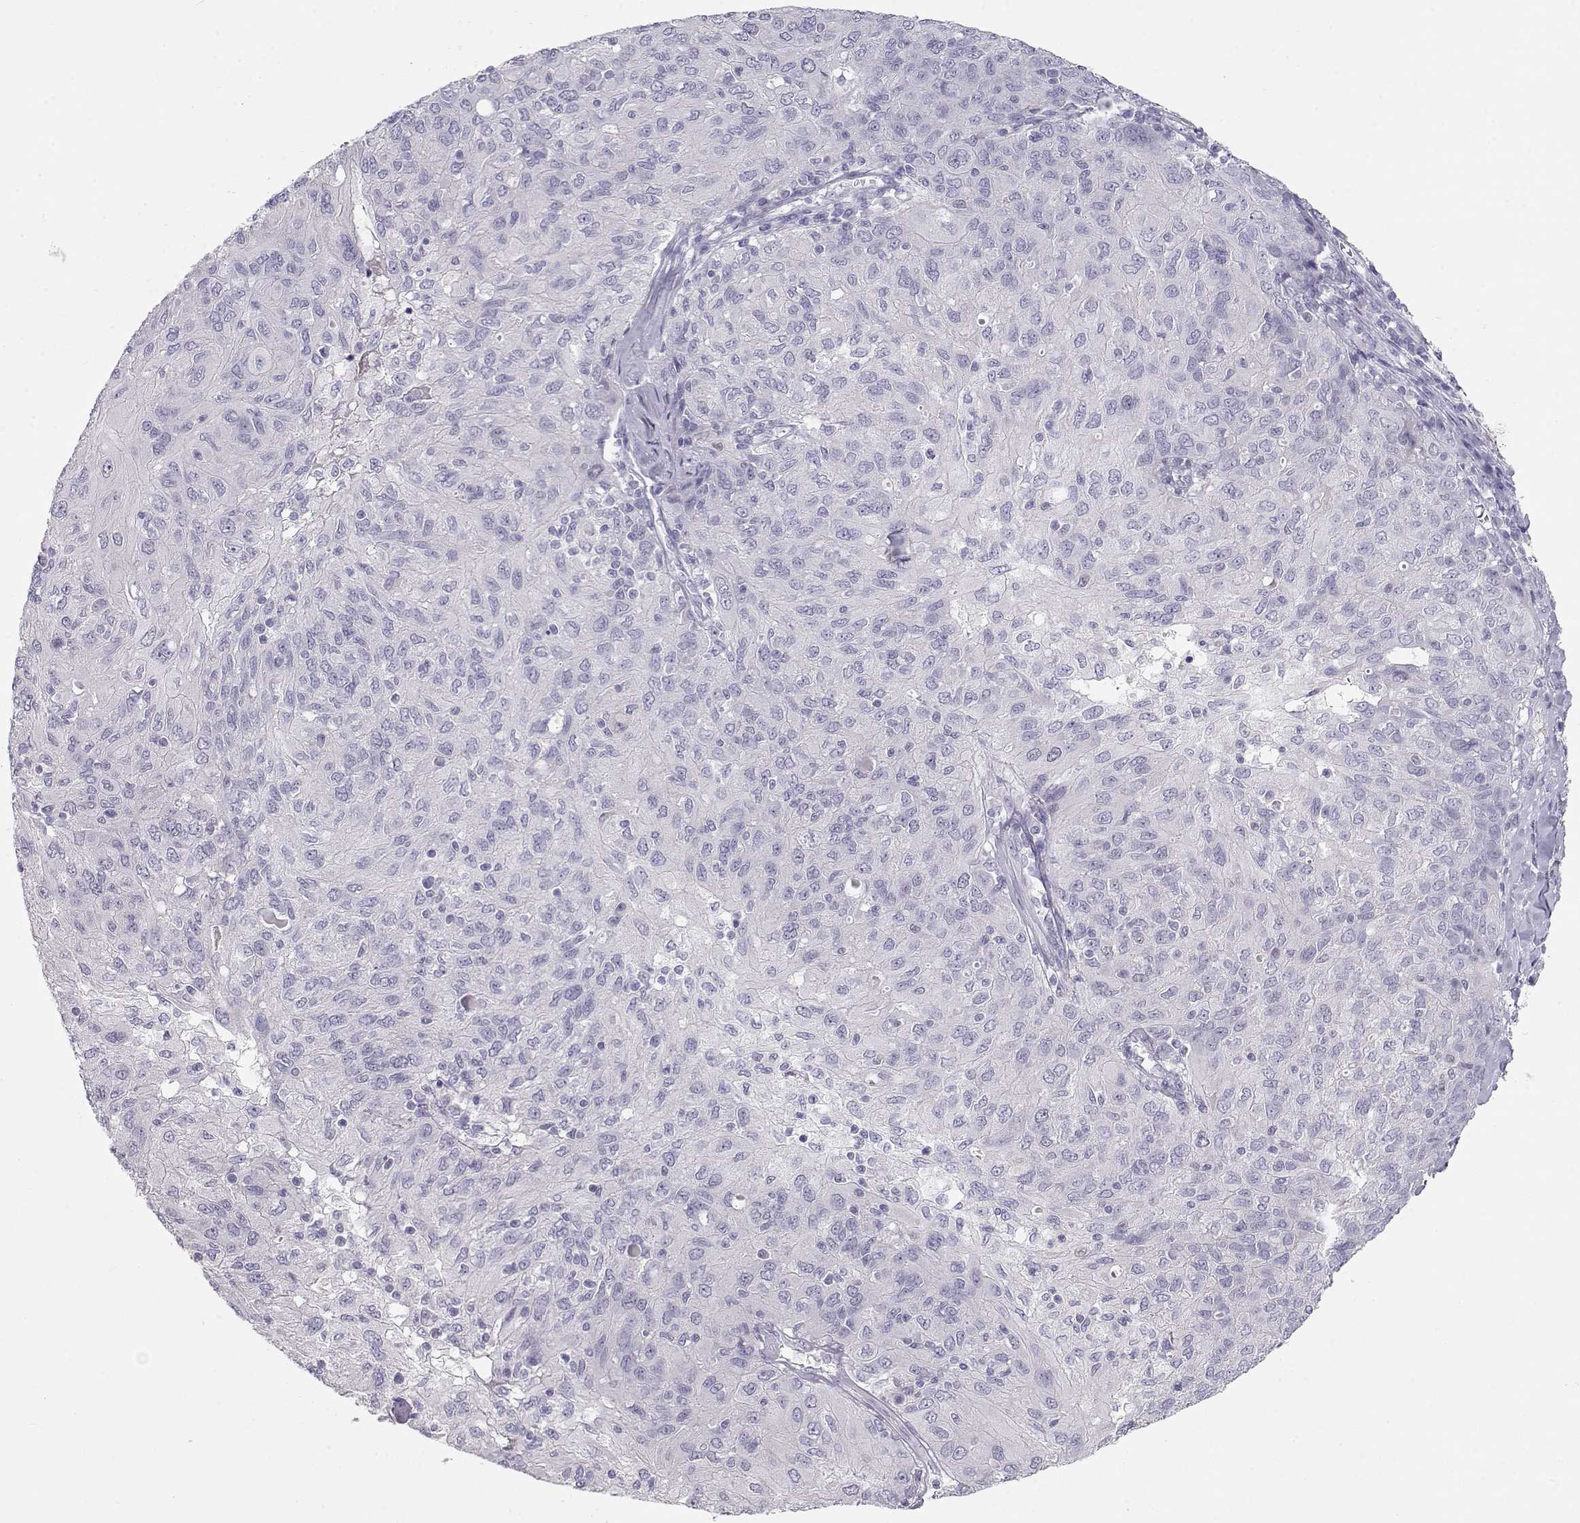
{"staining": {"intensity": "negative", "quantity": "none", "location": "none"}, "tissue": "ovarian cancer", "cell_type": "Tumor cells", "image_type": "cancer", "snomed": [{"axis": "morphology", "description": "Carcinoma, endometroid"}, {"axis": "topography", "description": "Ovary"}], "caption": "The IHC image has no significant expression in tumor cells of ovarian endometroid carcinoma tissue.", "gene": "OPN5", "patient": {"sex": "female", "age": 50}}